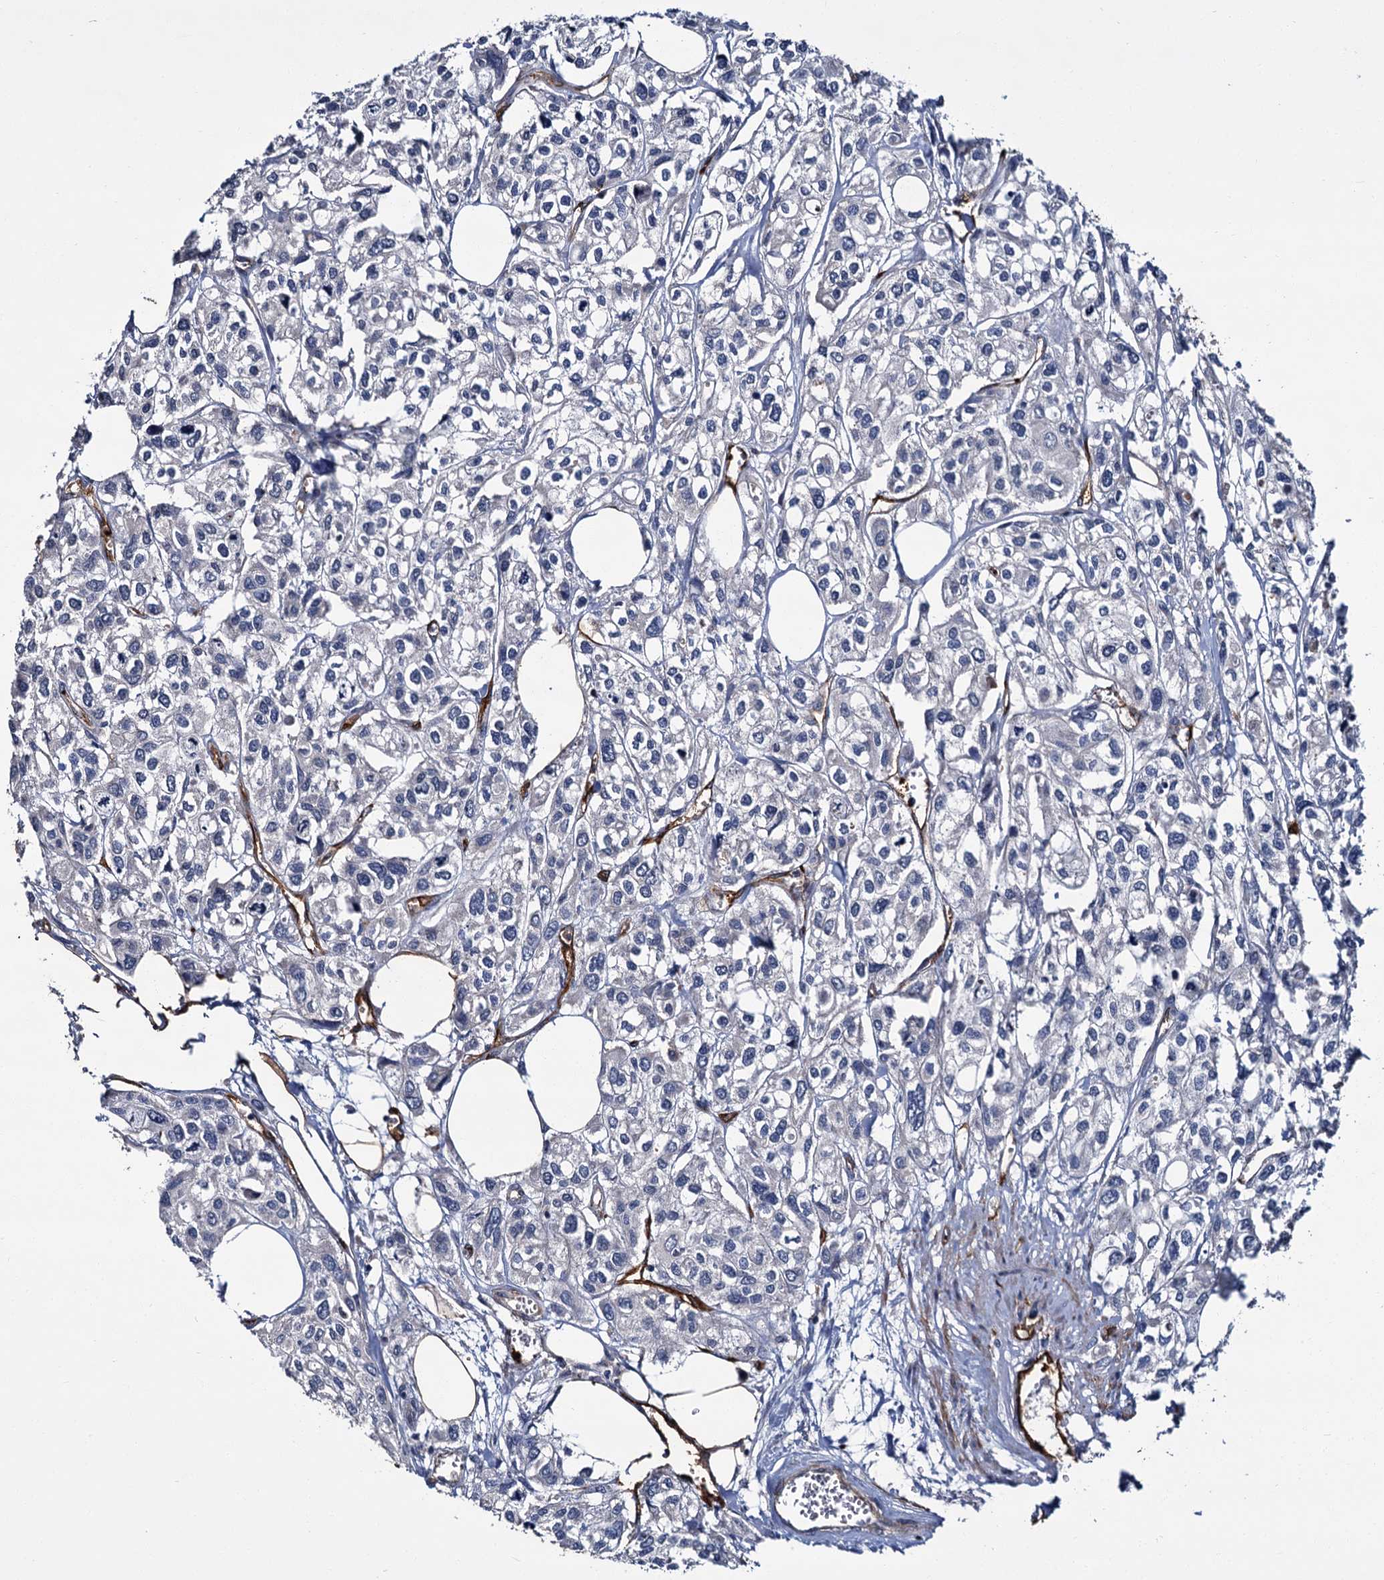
{"staining": {"intensity": "negative", "quantity": "none", "location": "none"}, "tissue": "urothelial cancer", "cell_type": "Tumor cells", "image_type": "cancer", "snomed": [{"axis": "morphology", "description": "Urothelial carcinoma, High grade"}, {"axis": "topography", "description": "Urinary bladder"}], "caption": "This is an IHC histopathology image of human urothelial carcinoma (high-grade). There is no staining in tumor cells.", "gene": "CACNA1C", "patient": {"sex": "male", "age": 67}}